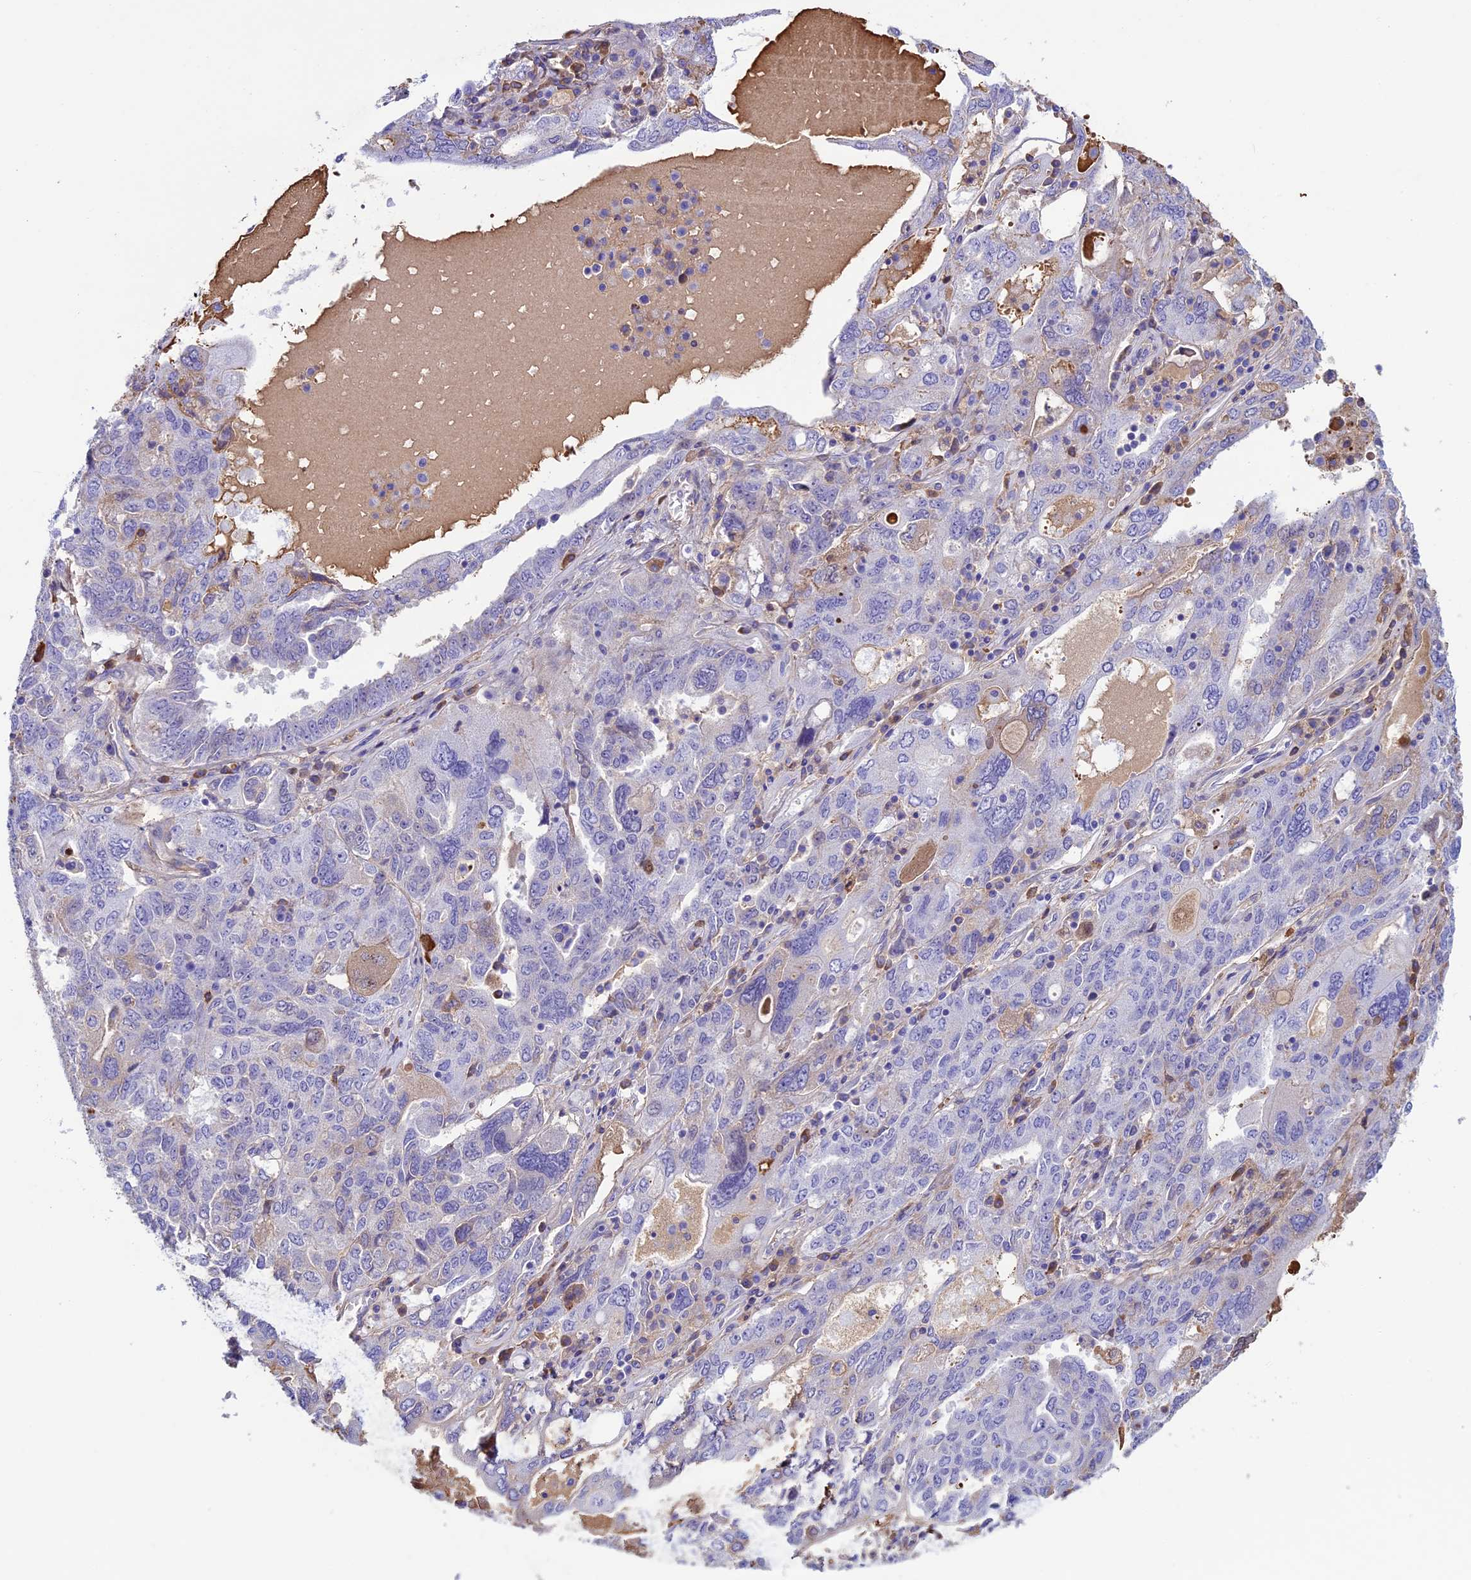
{"staining": {"intensity": "weak", "quantity": "<25%", "location": "cytoplasmic/membranous"}, "tissue": "ovarian cancer", "cell_type": "Tumor cells", "image_type": "cancer", "snomed": [{"axis": "morphology", "description": "Carcinoma, endometroid"}, {"axis": "topography", "description": "Ovary"}], "caption": "This is an immunohistochemistry (IHC) image of human endometroid carcinoma (ovarian). There is no staining in tumor cells.", "gene": "IGSF6", "patient": {"sex": "female", "age": 62}}